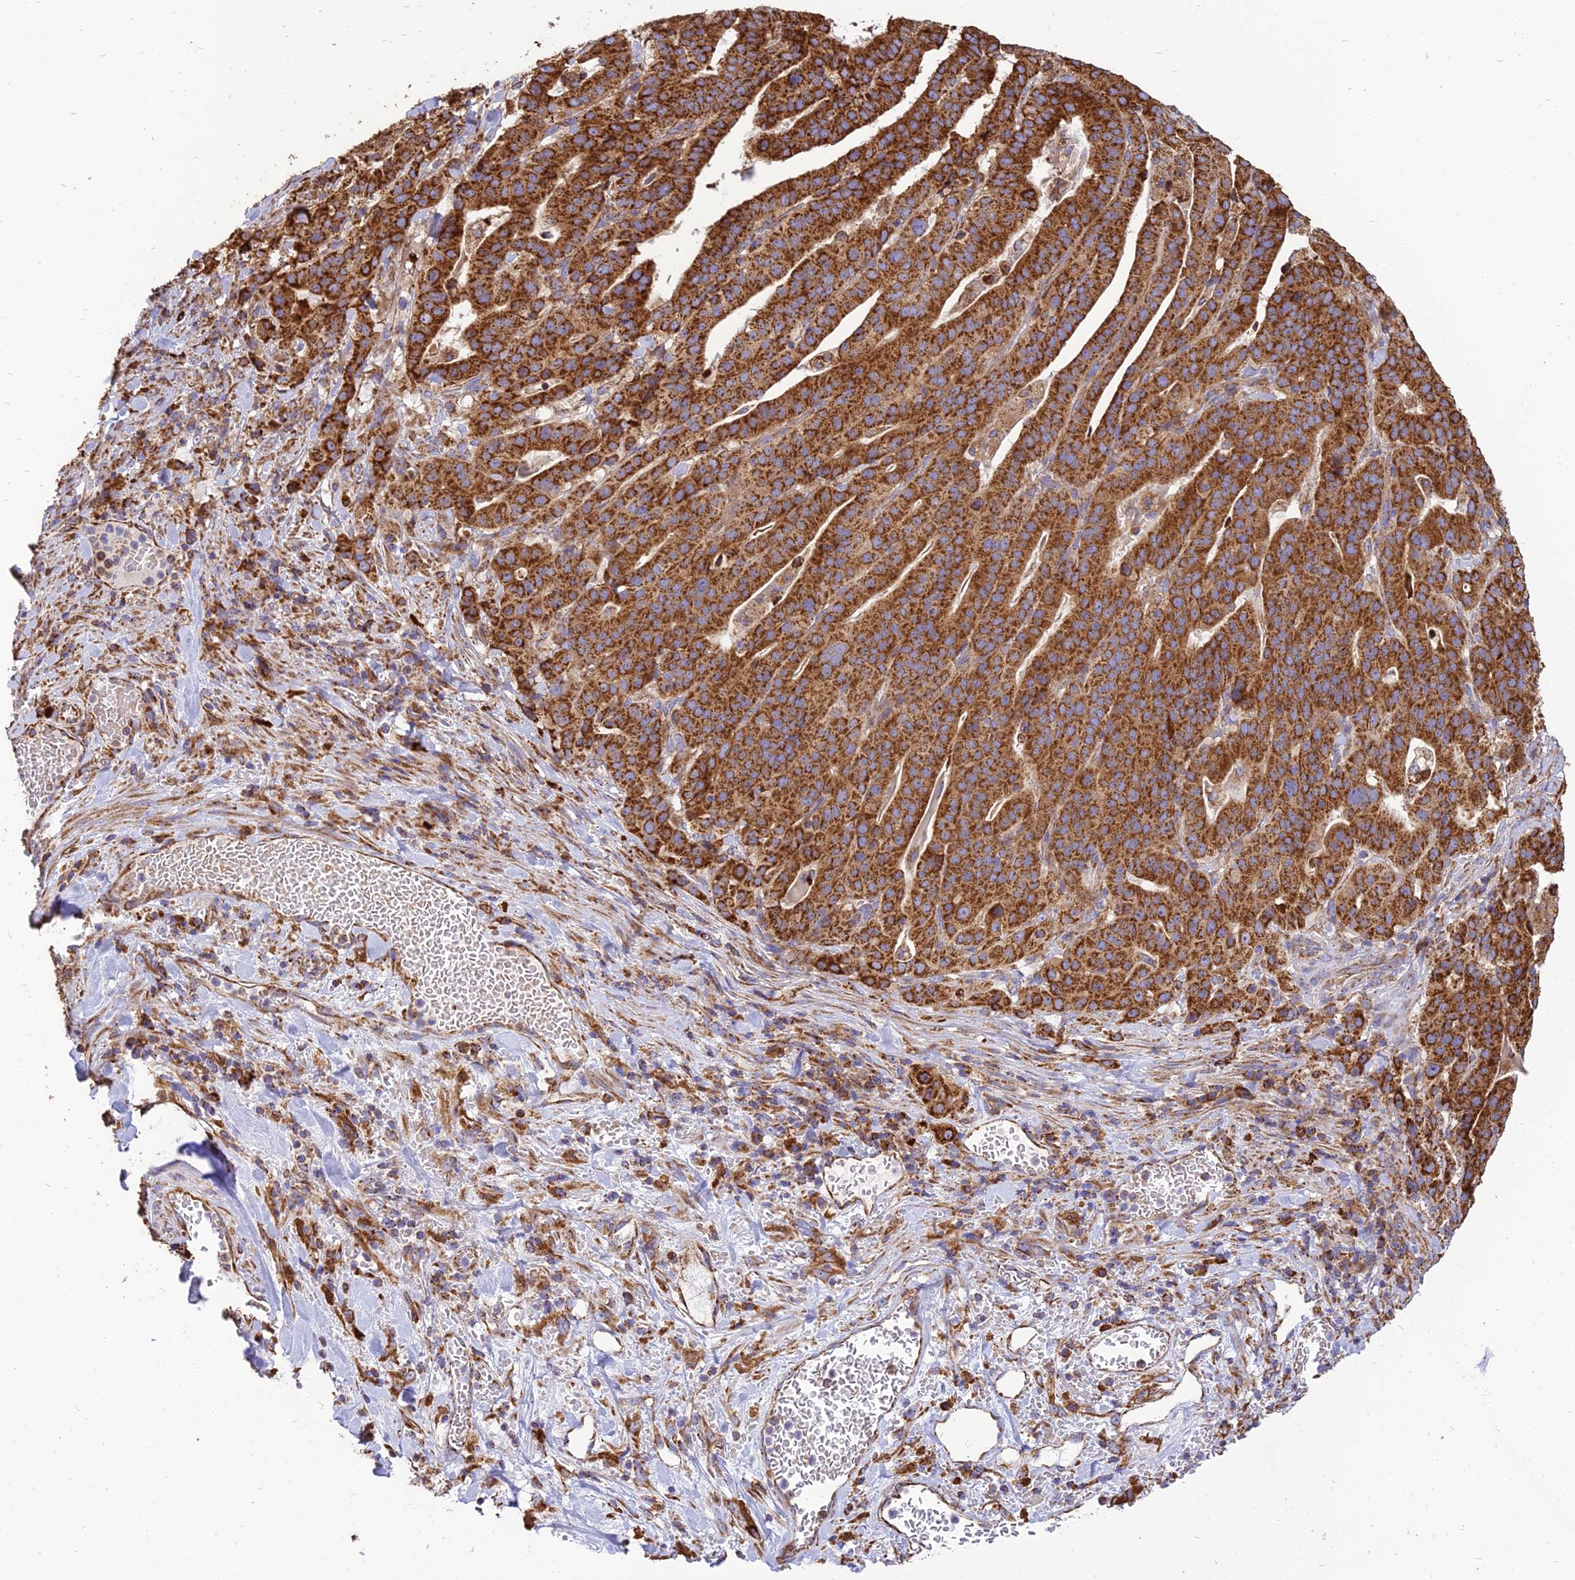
{"staining": {"intensity": "strong", "quantity": ">75%", "location": "cytoplasmic/membranous"}, "tissue": "stomach cancer", "cell_type": "Tumor cells", "image_type": "cancer", "snomed": [{"axis": "morphology", "description": "Adenocarcinoma, NOS"}, {"axis": "topography", "description": "Stomach"}], "caption": "Protein staining of stomach cancer tissue demonstrates strong cytoplasmic/membranous positivity in about >75% of tumor cells.", "gene": "THUMPD2", "patient": {"sex": "male", "age": 48}}